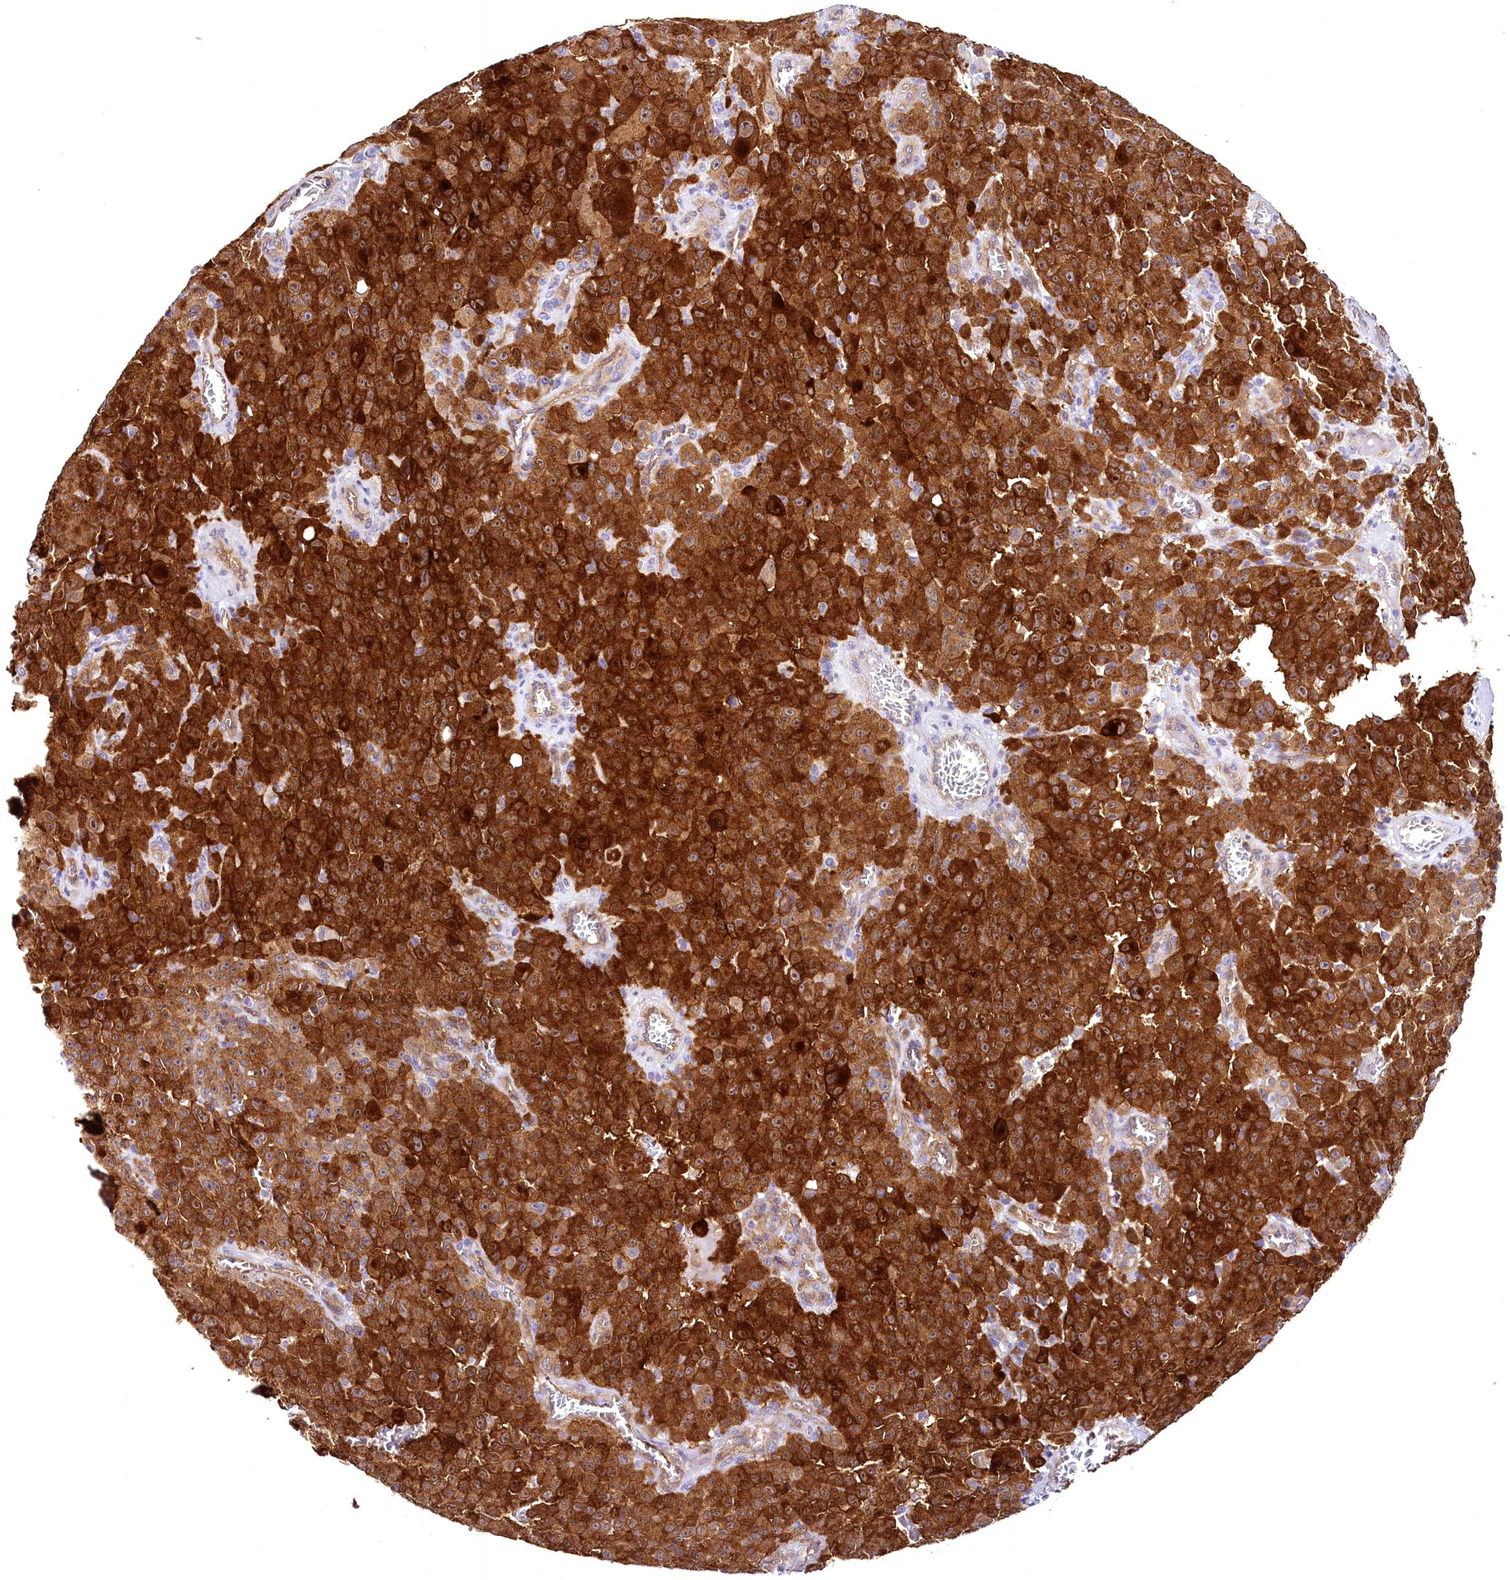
{"staining": {"intensity": "strong", "quantity": ">75%", "location": "cytoplasmic/membranous"}, "tissue": "melanoma", "cell_type": "Tumor cells", "image_type": "cancer", "snomed": [{"axis": "morphology", "description": "Malignant melanoma, NOS"}, {"axis": "topography", "description": "Skin"}], "caption": "Protein analysis of malignant melanoma tissue reveals strong cytoplasmic/membranous expression in approximately >75% of tumor cells.", "gene": "STXBP1", "patient": {"sex": "female", "age": 82}}